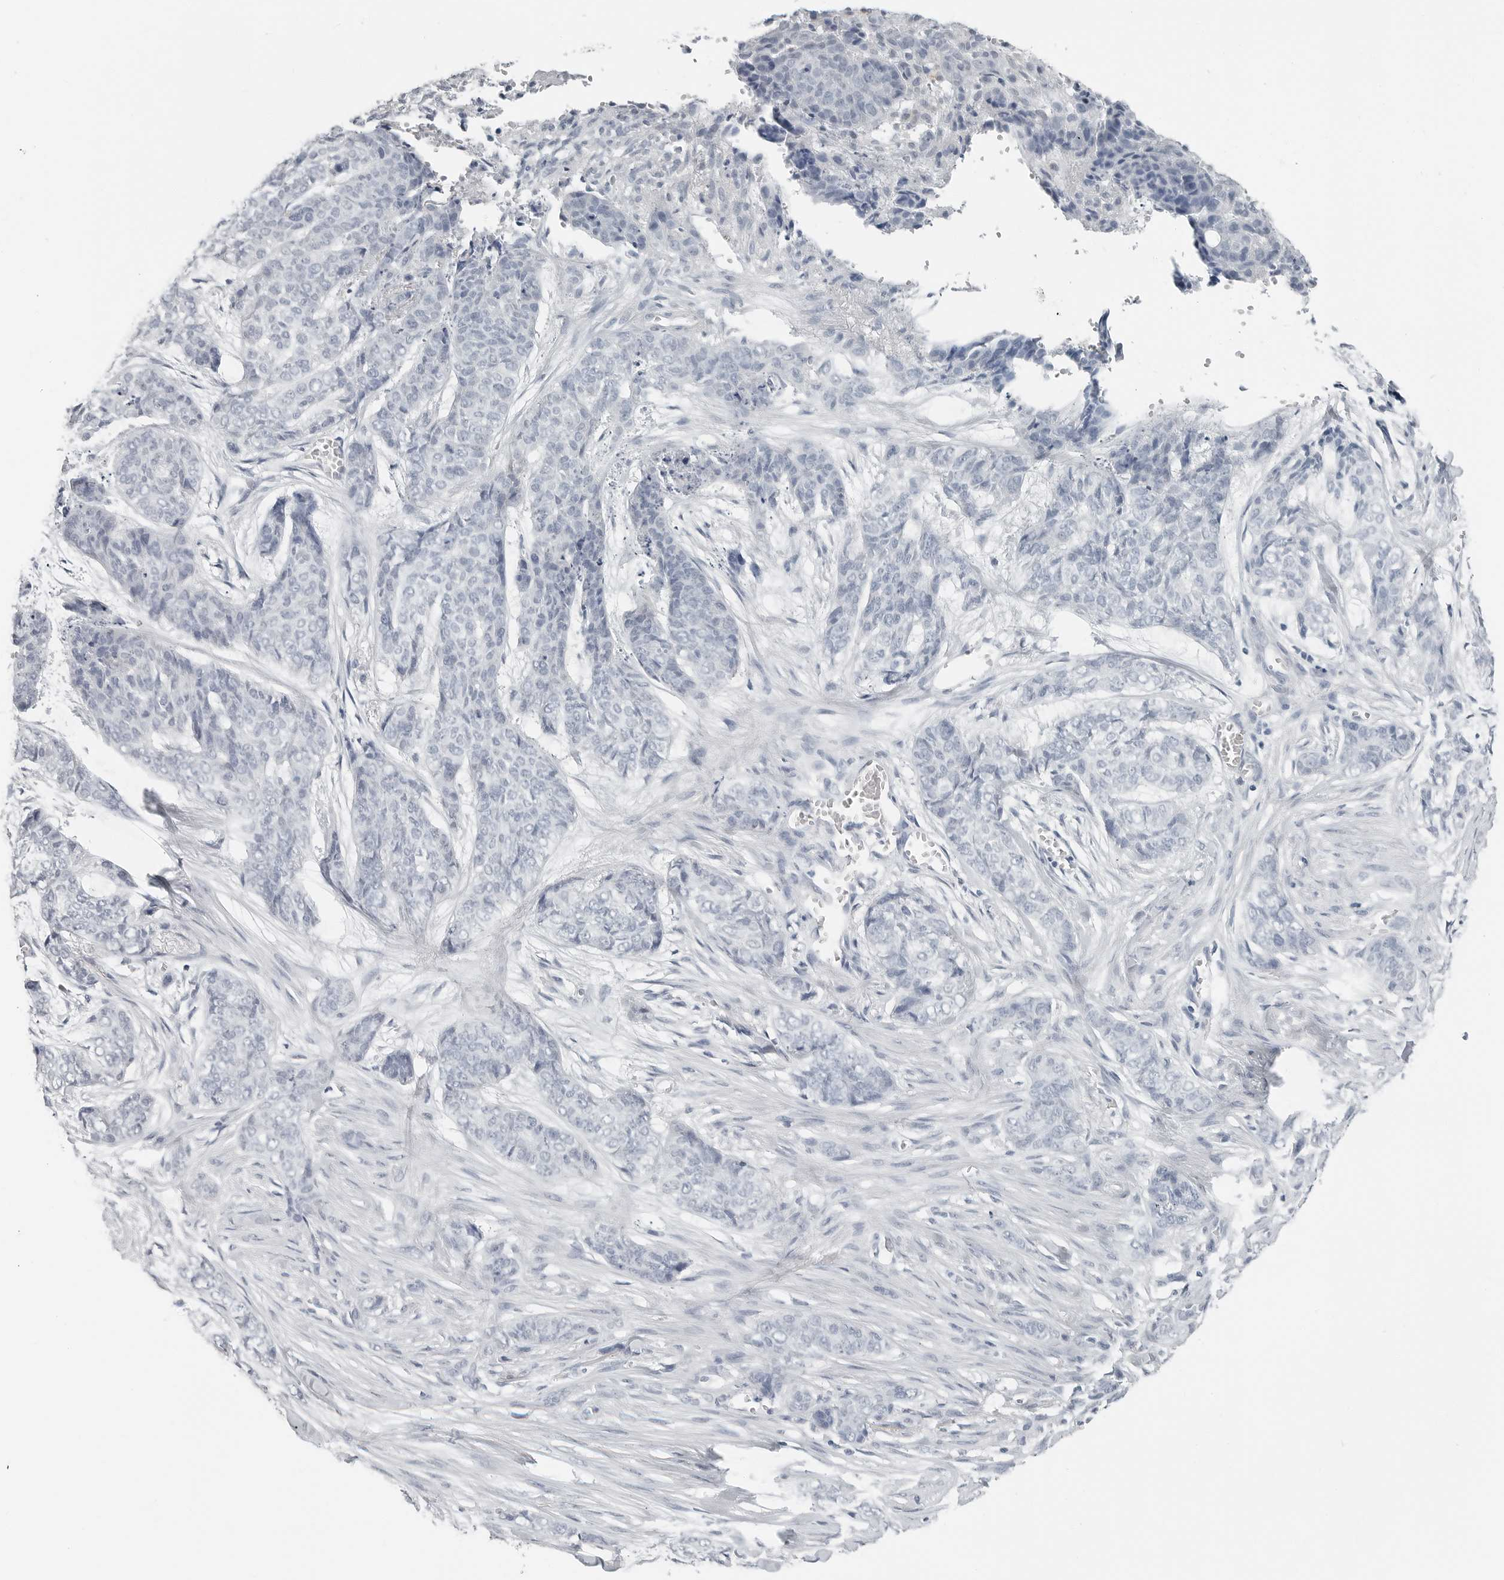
{"staining": {"intensity": "negative", "quantity": "none", "location": "none"}, "tissue": "skin cancer", "cell_type": "Tumor cells", "image_type": "cancer", "snomed": [{"axis": "morphology", "description": "Basal cell carcinoma"}, {"axis": "topography", "description": "Skin"}], "caption": "DAB (3,3'-diaminobenzidine) immunohistochemical staining of skin cancer (basal cell carcinoma) displays no significant staining in tumor cells.", "gene": "XIRP1", "patient": {"sex": "female", "age": 64}}